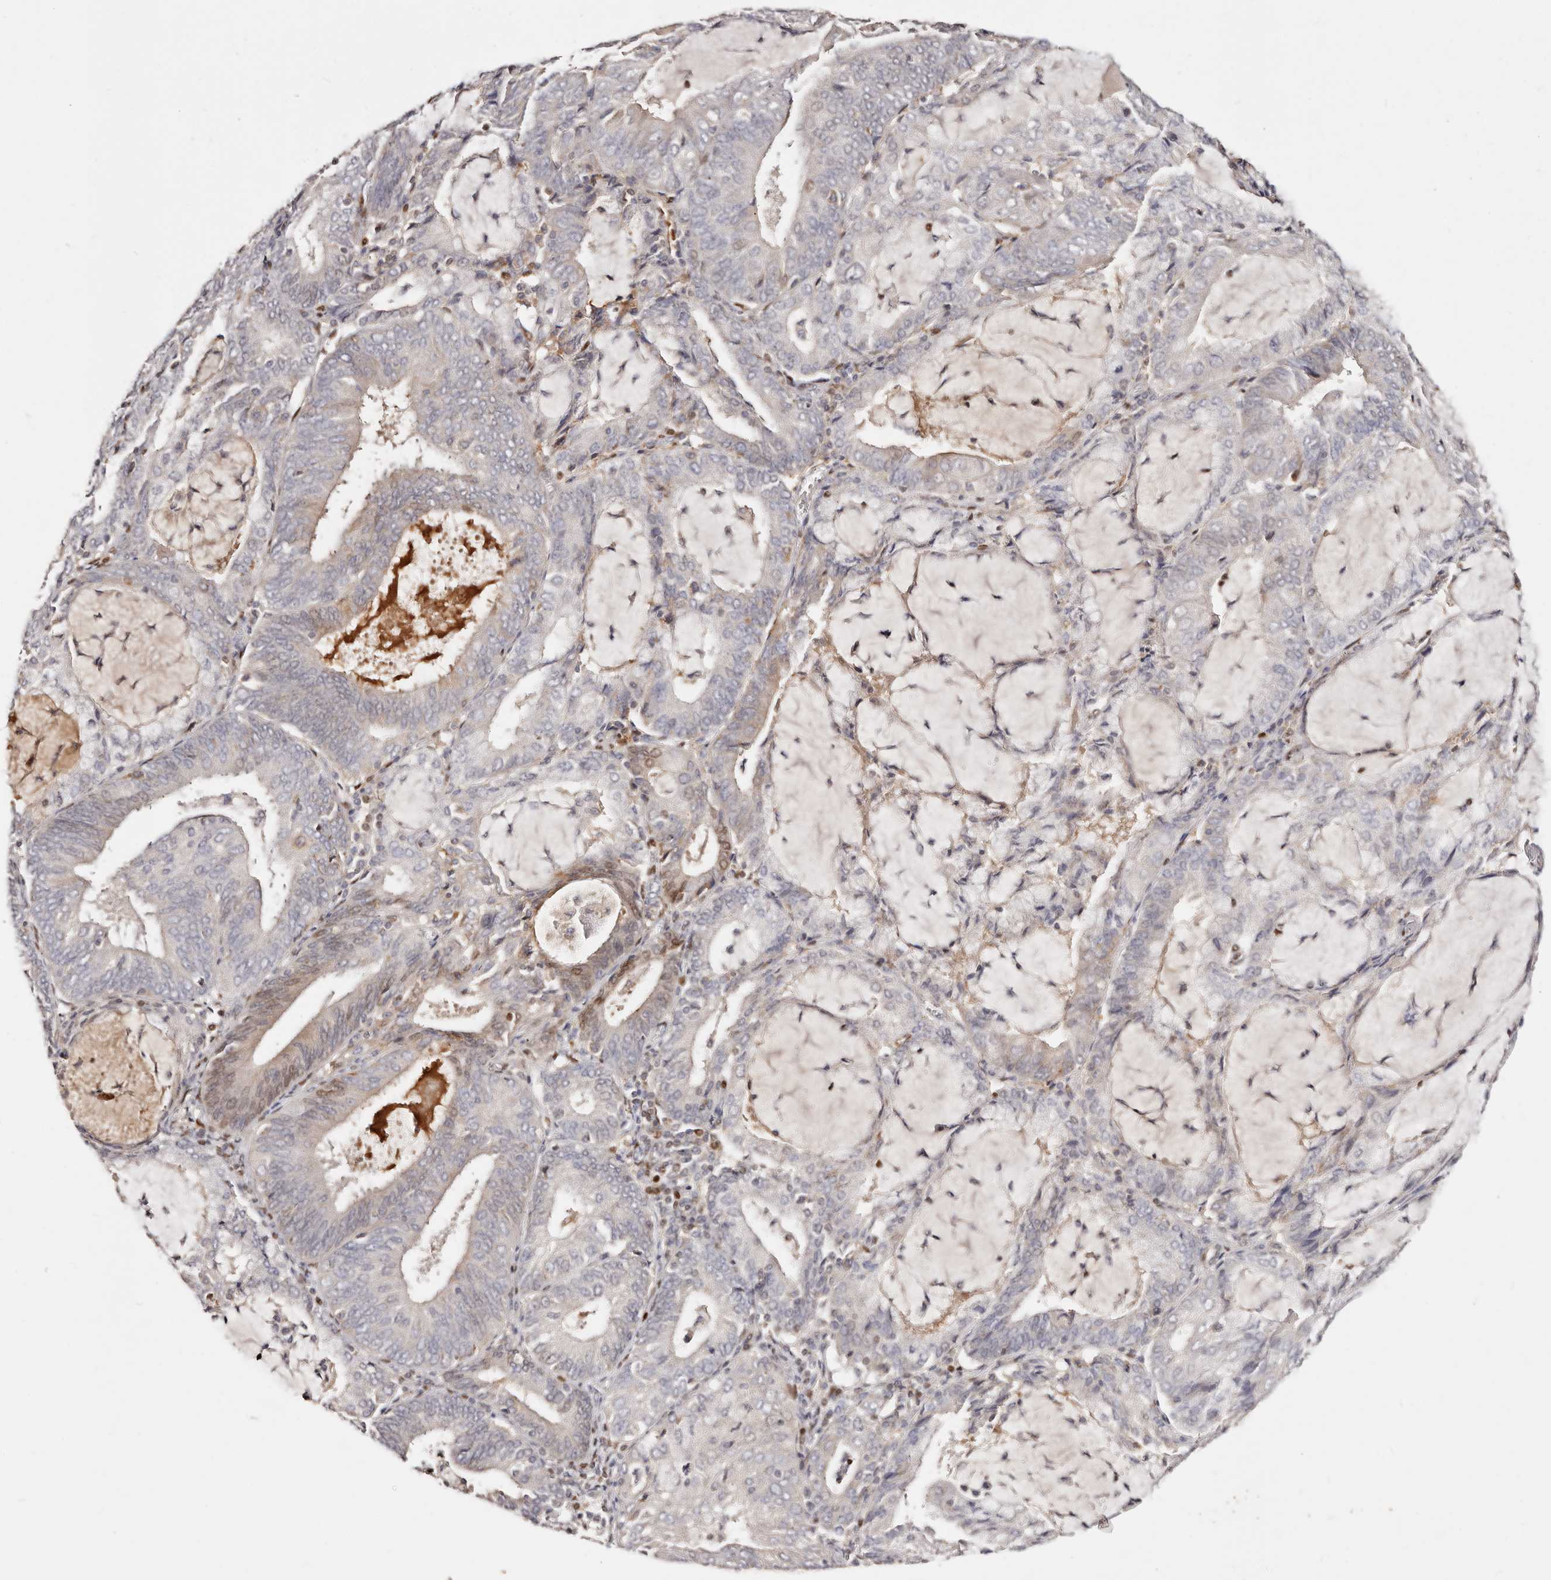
{"staining": {"intensity": "negative", "quantity": "none", "location": "none"}, "tissue": "endometrial cancer", "cell_type": "Tumor cells", "image_type": "cancer", "snomed": [{"axis": "morphology", "description": "Adenocarcinoma, NOS"}, {"axis": "topography", "description": "Endometrium"}], "caption": "High power microscopy micrograph of an immunohistochemistry histopathology image of adenocarcinoma (endometrial), revealing no significant positivity in tumor cells.", "gene": "IQGAP3", "patient": {"sex": "female", "age": 81}}